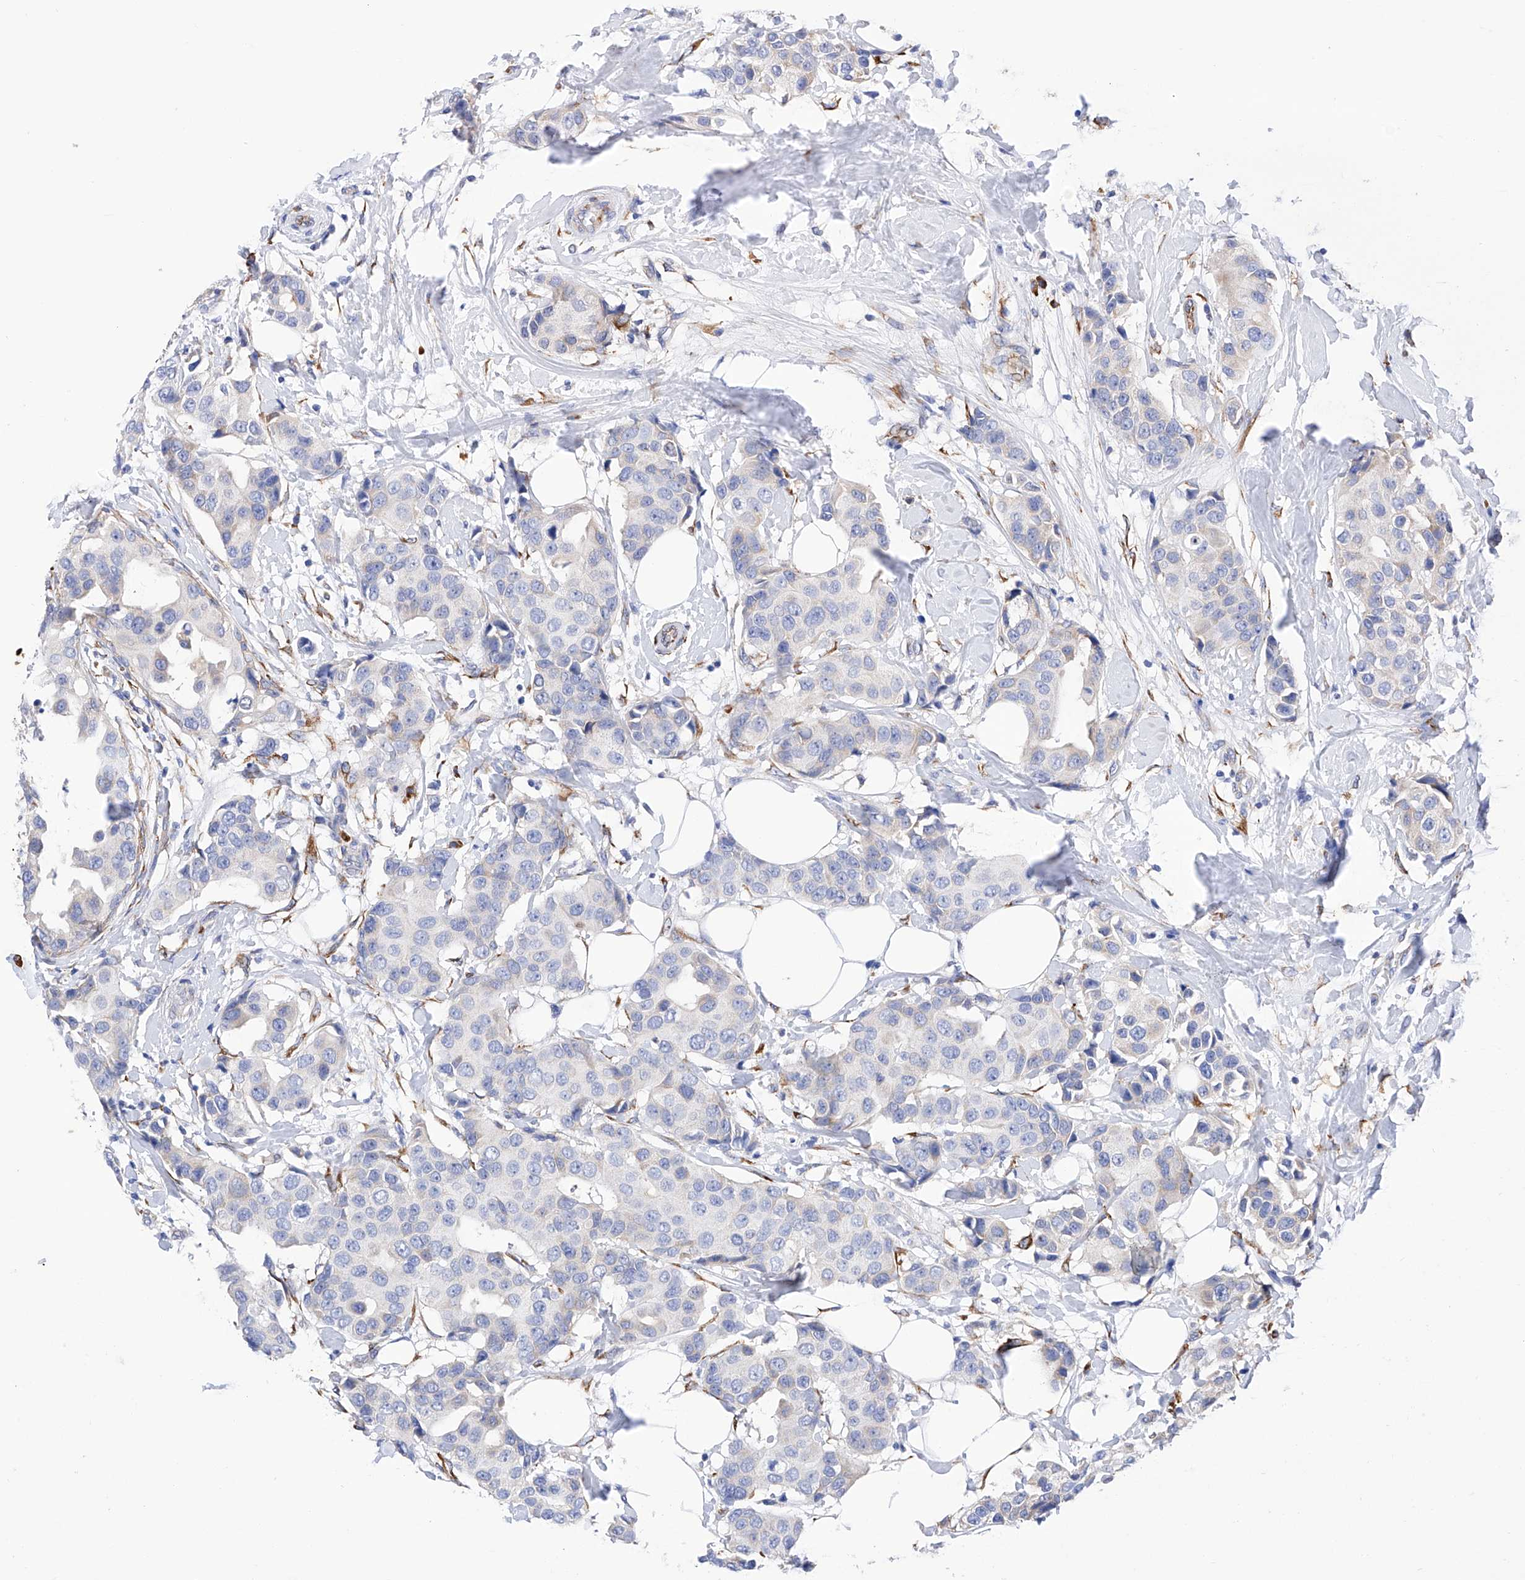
{"staining": {"intensity": "negative", "quantity": "none", "location": "none"}, "tissue": "breast cancer", "cell_type": "Tumor cells", "image_type": "cancer", "snomed": [{"axis": "morphology", "description": "Normal tissue, NOS"}, {"axis": "morphology", "description": "Duct carcinoma"}, {"axis": "topography", "description": "Breast"}], "caption": "High power microscopy histopathology image of an IHC micrograph of breast cancer, revealing no significant expression in tumor cells. (DAB (3,3'-diaminobenzidine) immunohistochemistry, high magnification).", "gene": "PDIA5", "patient": {"sex": "female", "age": 39}}